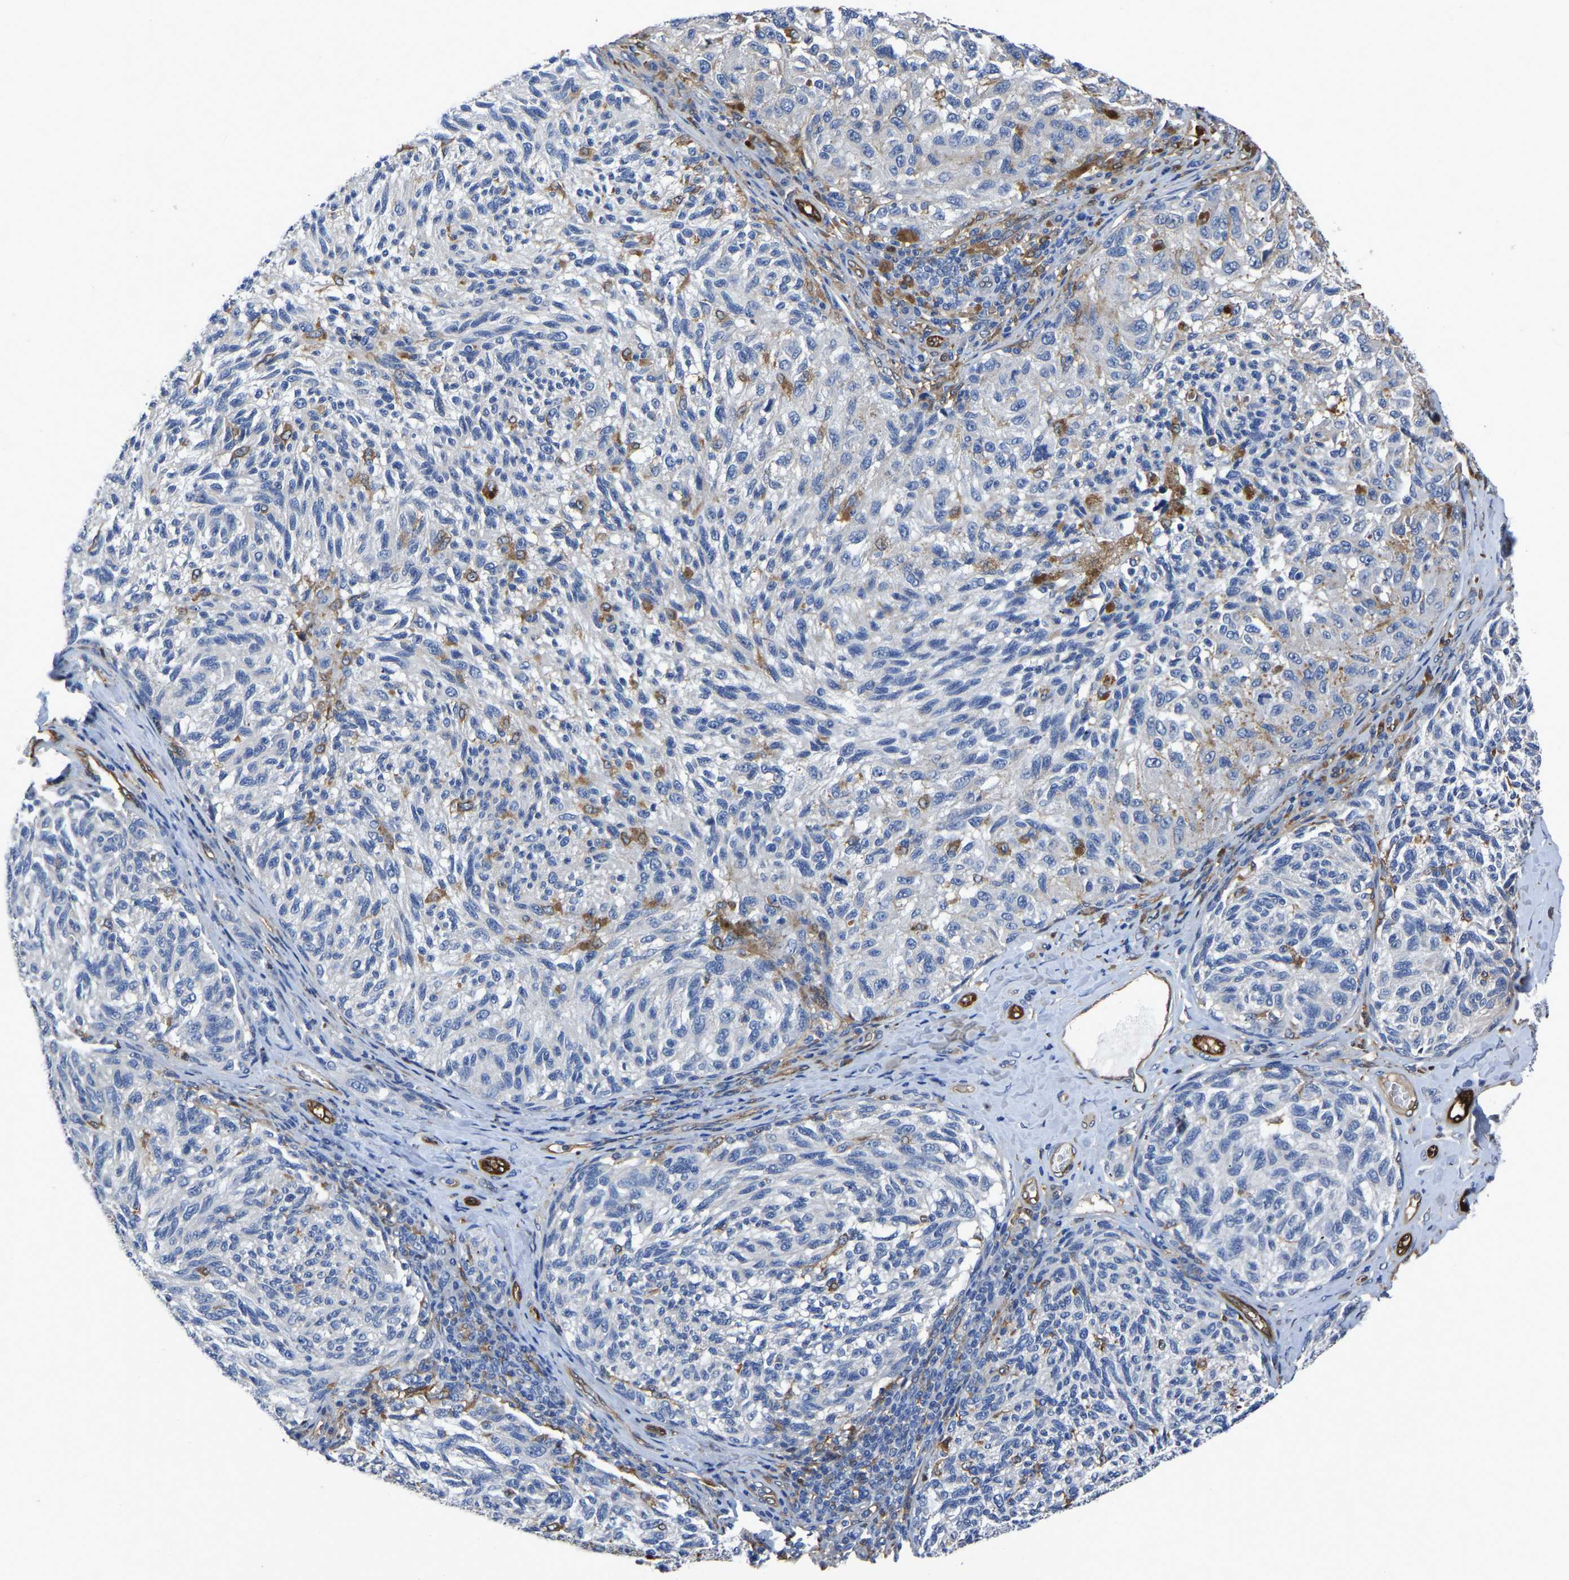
{"staining": {"intensity": "weak", "quantity": "<25%", "location": "cytoplasmic/membranous"}, "tissue": "melanoma", "cell_type": "Tumor cells", "image_type": "cancer", "snomed": [{"axis": "morphology", "description": "Malignant melanoma, NOS"}, {"axis": "topography", "description": "Skin"}], "caption": "Tumor cells are negative for brown protein staining in malignant melanoma.", "gene": "ATG2B", "patient": {"sex": "female", "age": 73}}